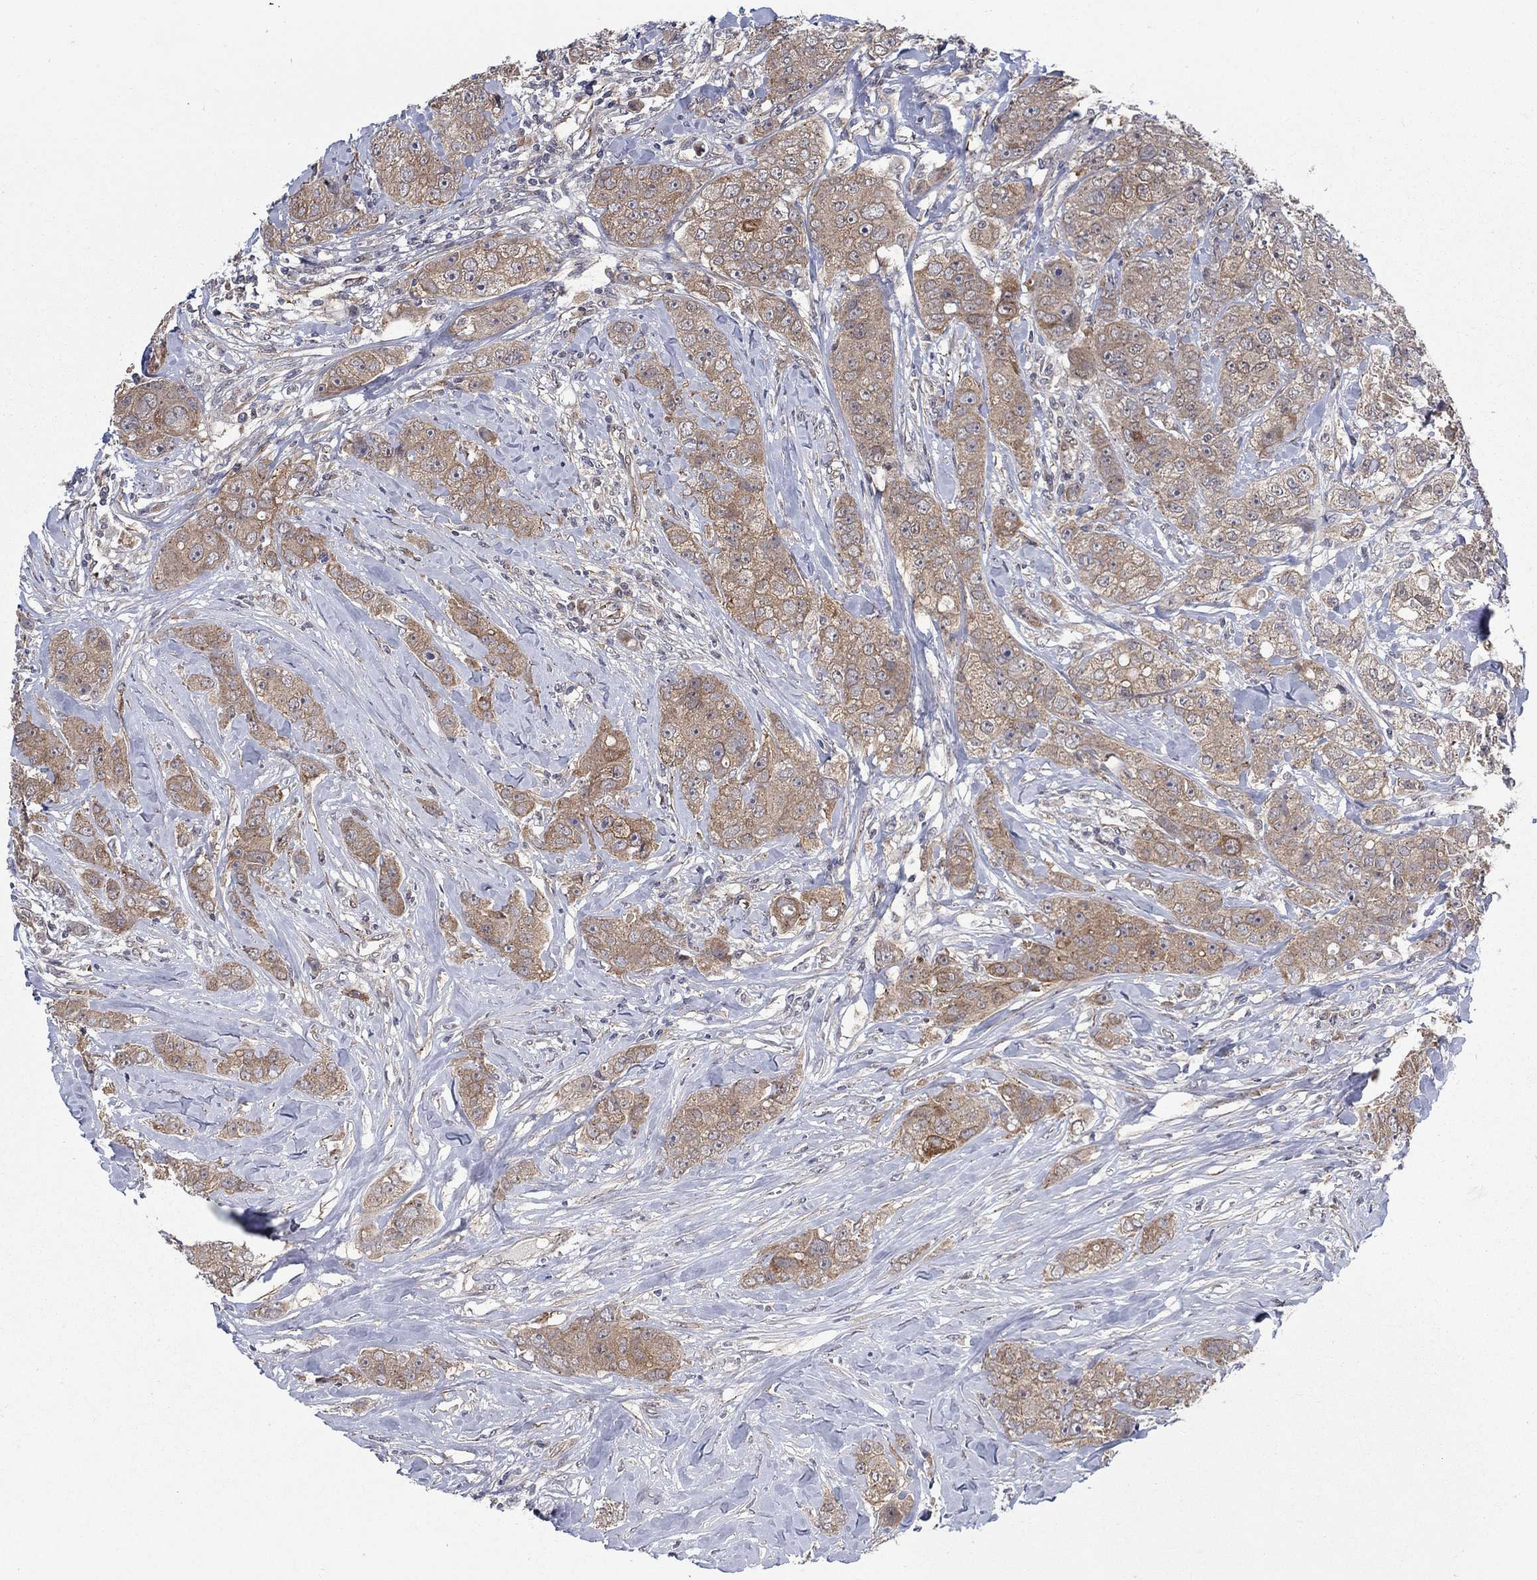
{"staining": {"intensity": "weak", "quantity": ">75%", "location": "cytoplasmic/membranous"}, "tissue": "breast cancer", "cell_type": "Tumor cells", "image_type": "cancer", "snomed": [{"axis": "morphology", "description": "Duct carcinoma"}, {"axis": "topography", "description": "Breast"}], "caption": "The image shows a brown stain indicating the presence of a protein in the cytoplasmic/membranous of tumor cells in breast cancer (intraductal carcinoma). (brown staining indicates protein expression, while blue staining denotes nuclei).", "gene": "SH3RF1", "patient": {"sex": "female", "age": 43}}